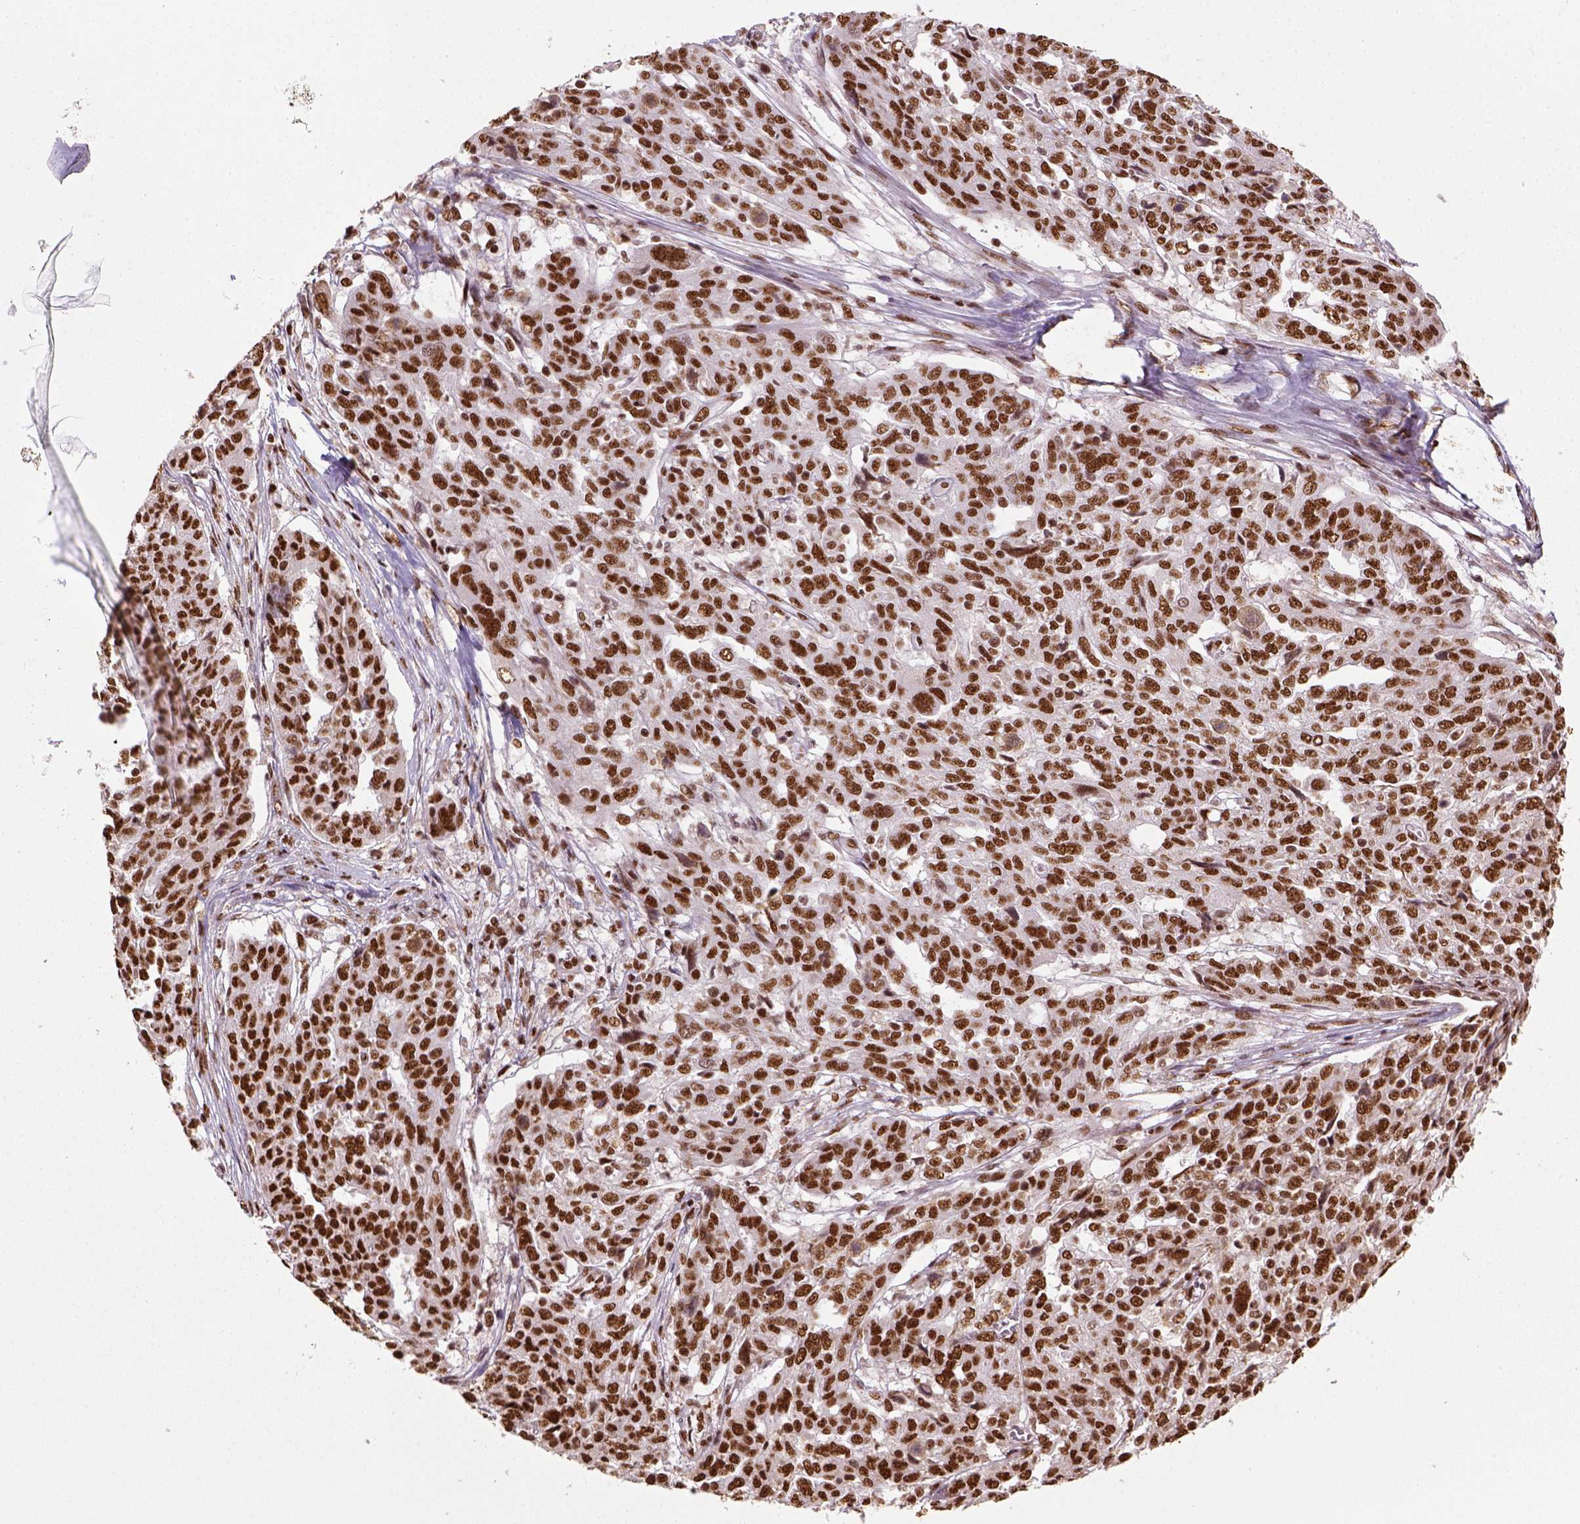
{"staining": {"intensity": "strong", "quantity": ">75%", "location": "nuclear"}, "tissue": "ovarian cancer", "cell_type": "Tumor cells", "image_type": "cancer", "snomed": [{"axis": "morphology", "description": "Cystadenocarcinoma, serous, NOS"}, {"axis": "topography", "description": "Ovary"}], "caption": "Immunohistochemical staining of serous cystadenocarcinoma (ovarian) exhibits high levels of strong nuclear positivity in about >75% of tumor cells. Immunohistochemistry stains the protein of interest in brown and the nuclei are stained blue.", "gene": "CCAR1", "patient": {"sex": "female", "age": 67}}